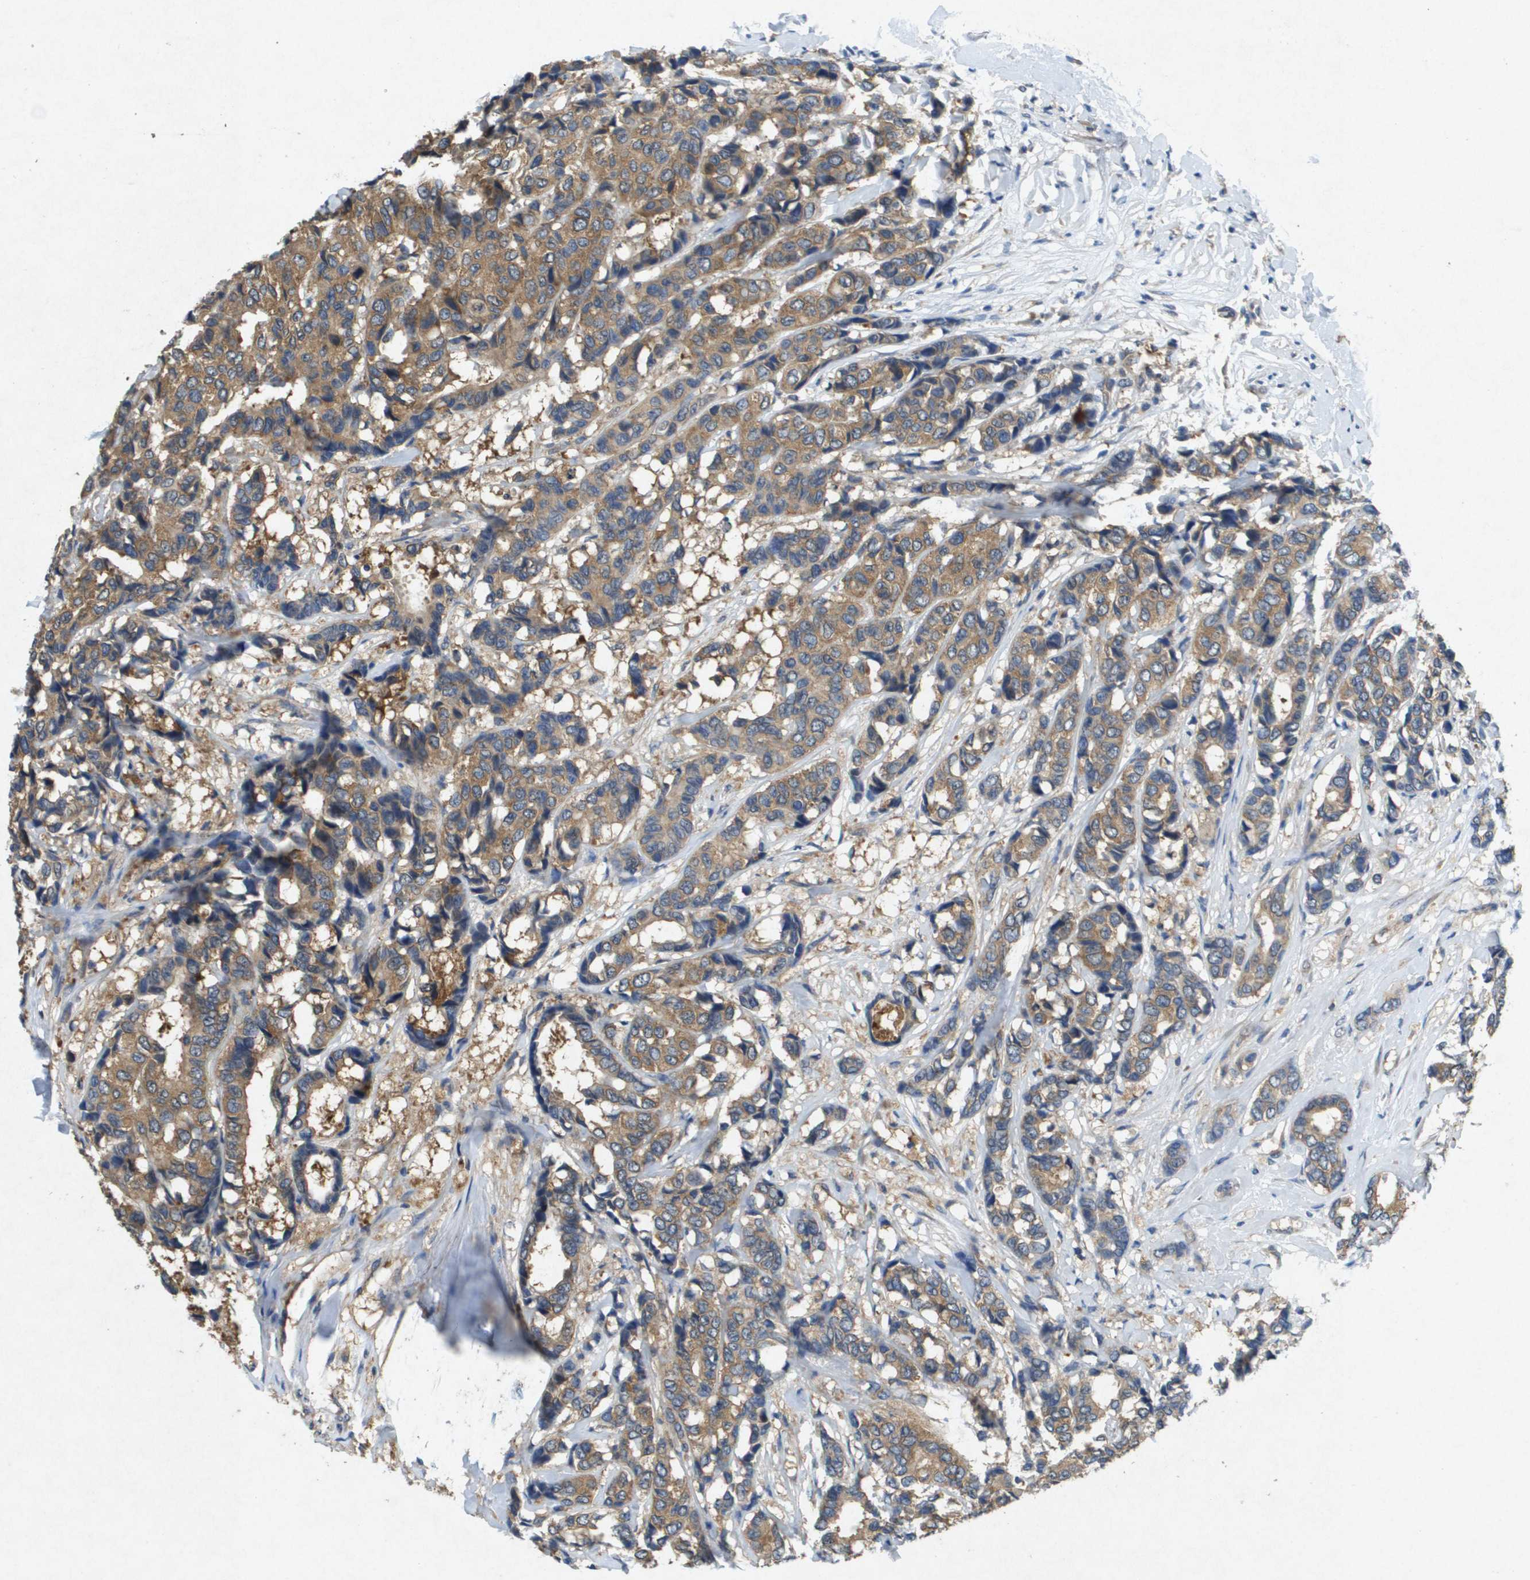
{"staining": {"intensity": "moderate", "quantity": ">75%", "location": "cytoplasmic/membranous"}, "tissue": "breast cancer", "cell_type": "Tumor cells", "image_type": "cancer", "snomed": [{"axis": "morphology", "description": "Duct carcinoma"}, {"axis": "topography", "description": "Breast"}], "caption": "Immunohistochemistry (DAB) staining of human breast intraductal carcinoma reveals moderate cytoplasmic/membranous protein positivity in about >75% of tumor cells.", "gene": "PTPRT", "patient": {"sex": "female", "age": 87}}